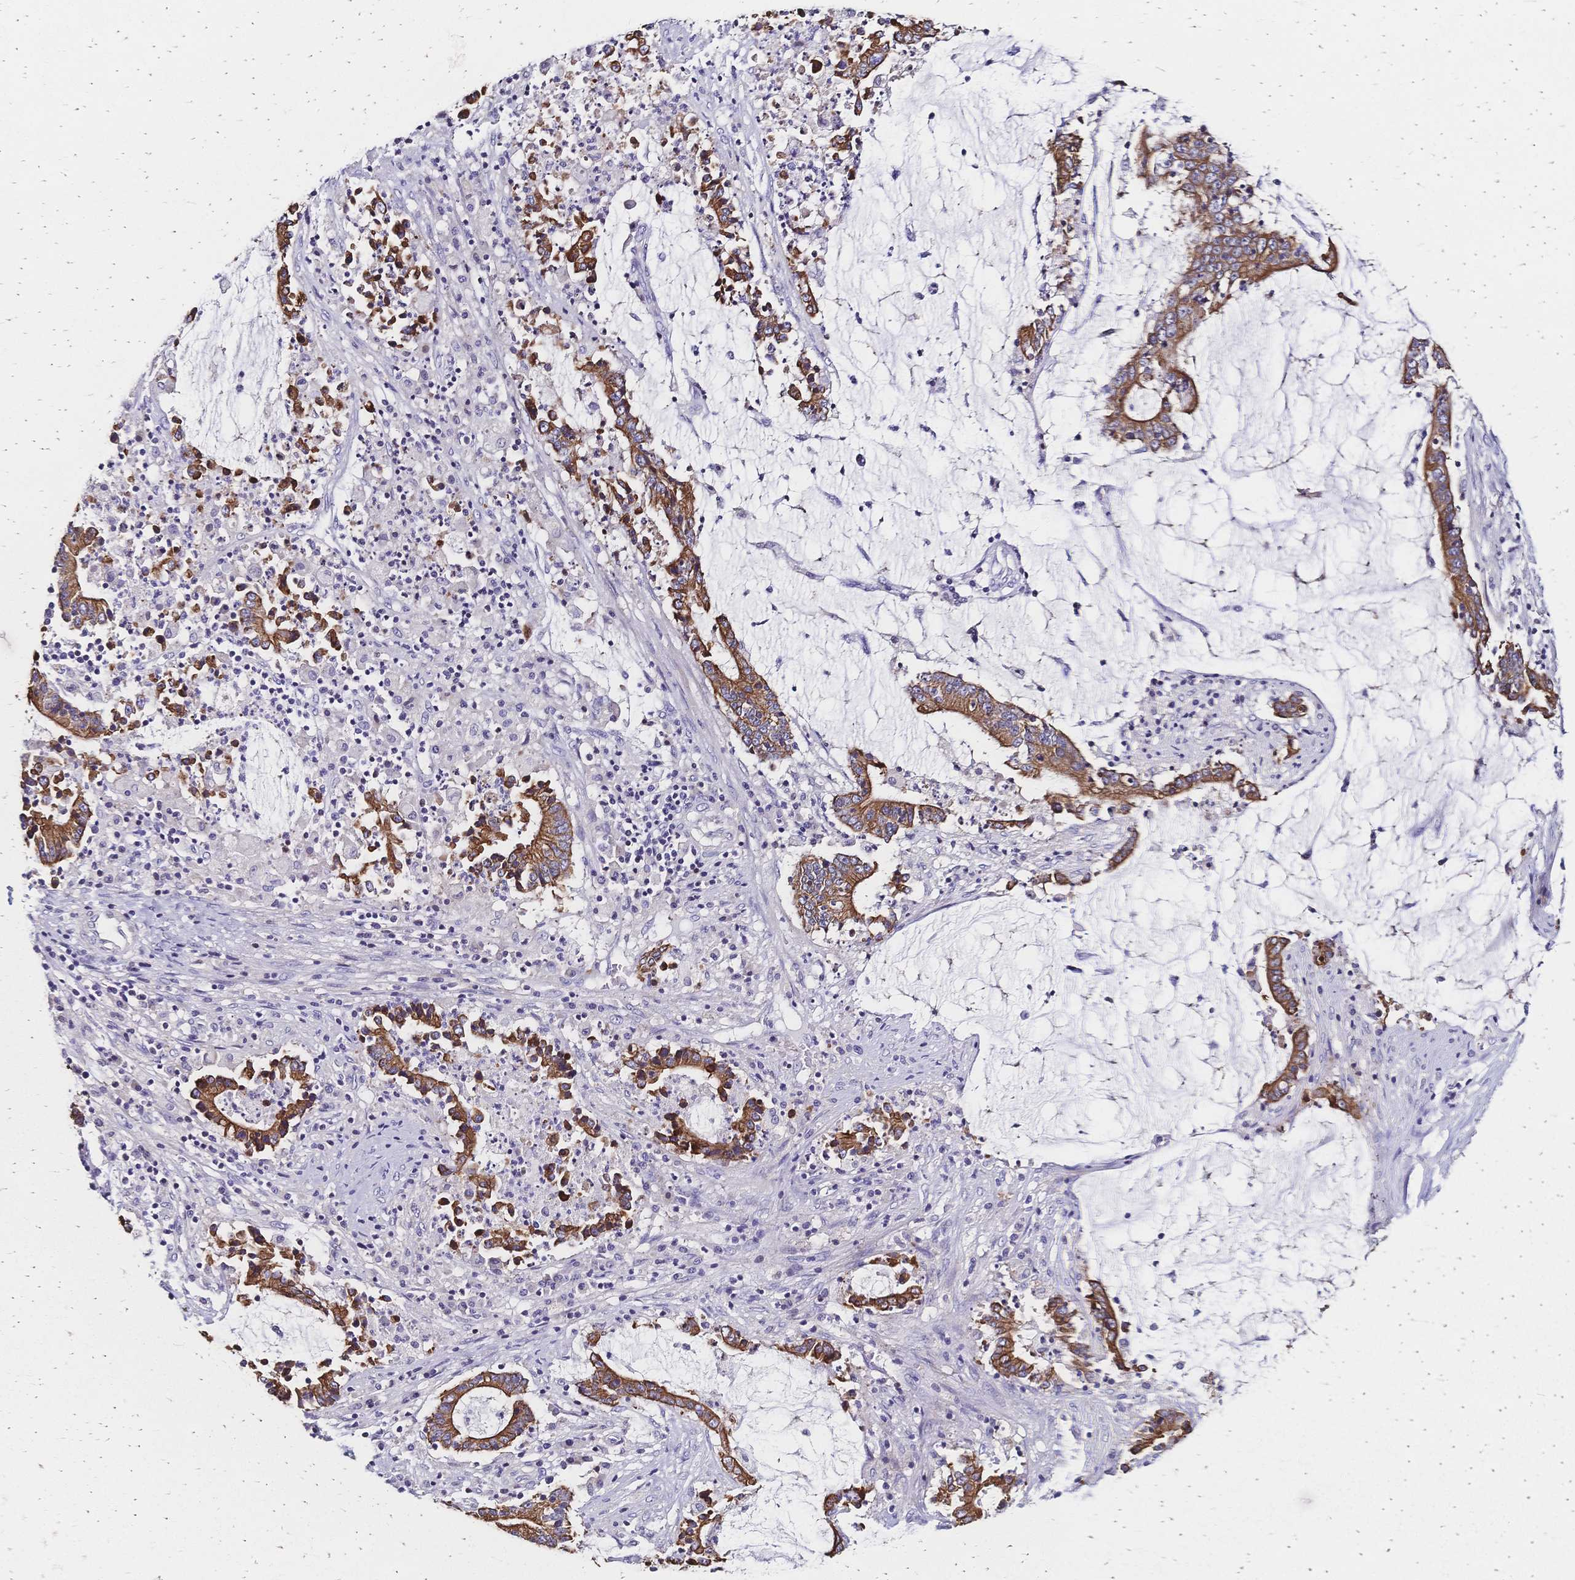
{"staining": {"intensity": "moderate", "quantity": ">75%", "location": "cytoplasmic/membranous"}, "tissue": "stomach cancer", "cell_type": "Tumor cells", "image_type": "cancer", "snomed": [{"axis": "morphology", "description": "Adenocarcinoma, NOS"}, {"axis": "topography", "description": "Stomach, upper"}], "caption": "Immunohistochemical staining of stomach adenocarcinoma shows moderate cytoplasmic/membranous protein positivity in approximately >75% of tumor cells.", "gene": "DTNB", "patient": {"sex": "male", "age": 68}}